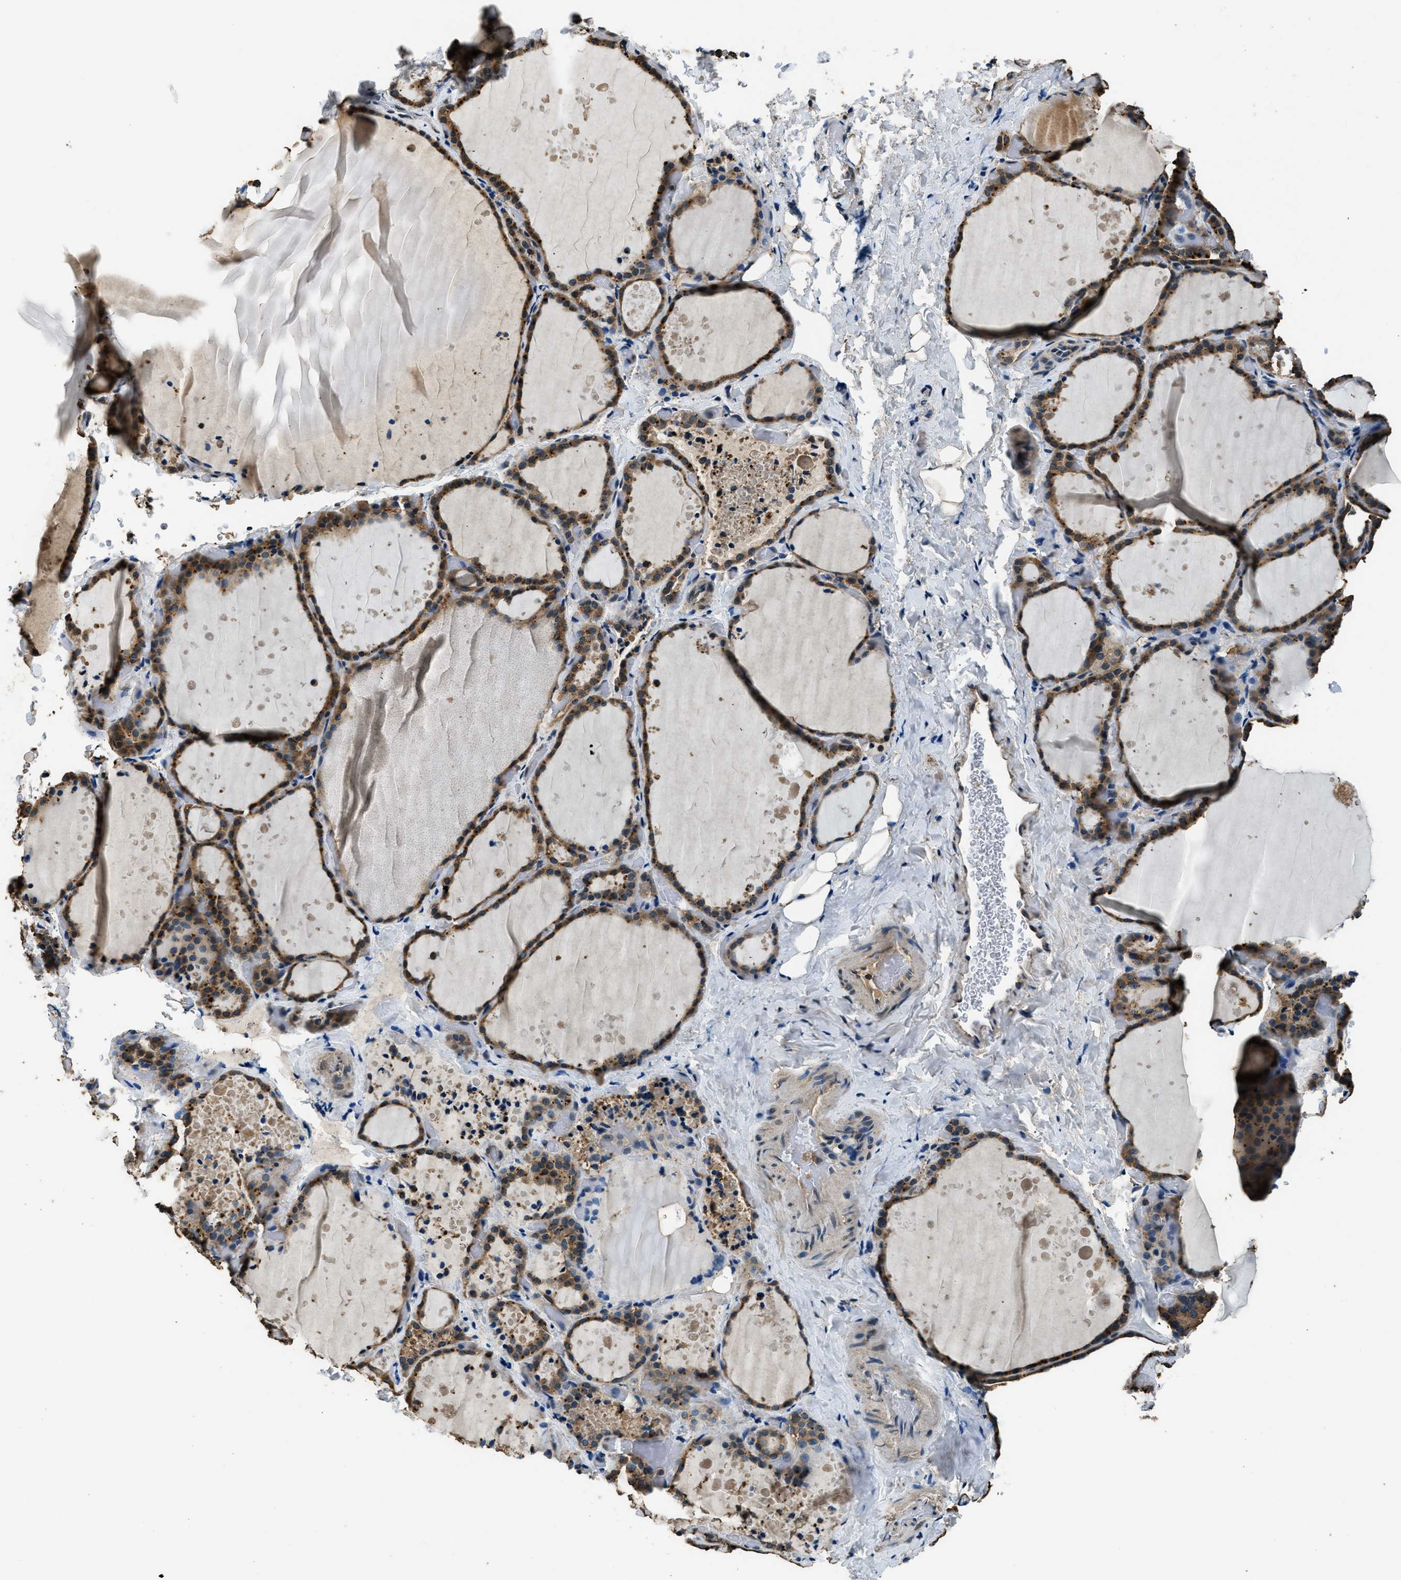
{"staining": {"intensity": "moderate", "quantity": ">75%", "location": "cytoplasmic/membranous"}, "tissue": "thyroid gland", "cell_type": "Glandular cells", "image_type": "normal", "snomed": [{"axis": "morphology", "description": "Normal tissue, NOS"}, {"axis": "topography", "description": "Thyroid gland"}], "caption": "The histopathology image displays immunohistochemical staining of normal thyroid gland. There is moderate cytoplasmic/membranous expression is appreciated in about >75% of glandular cells.", "gene": "SALL3", "patient": {"sex": "female", "age": 44}}